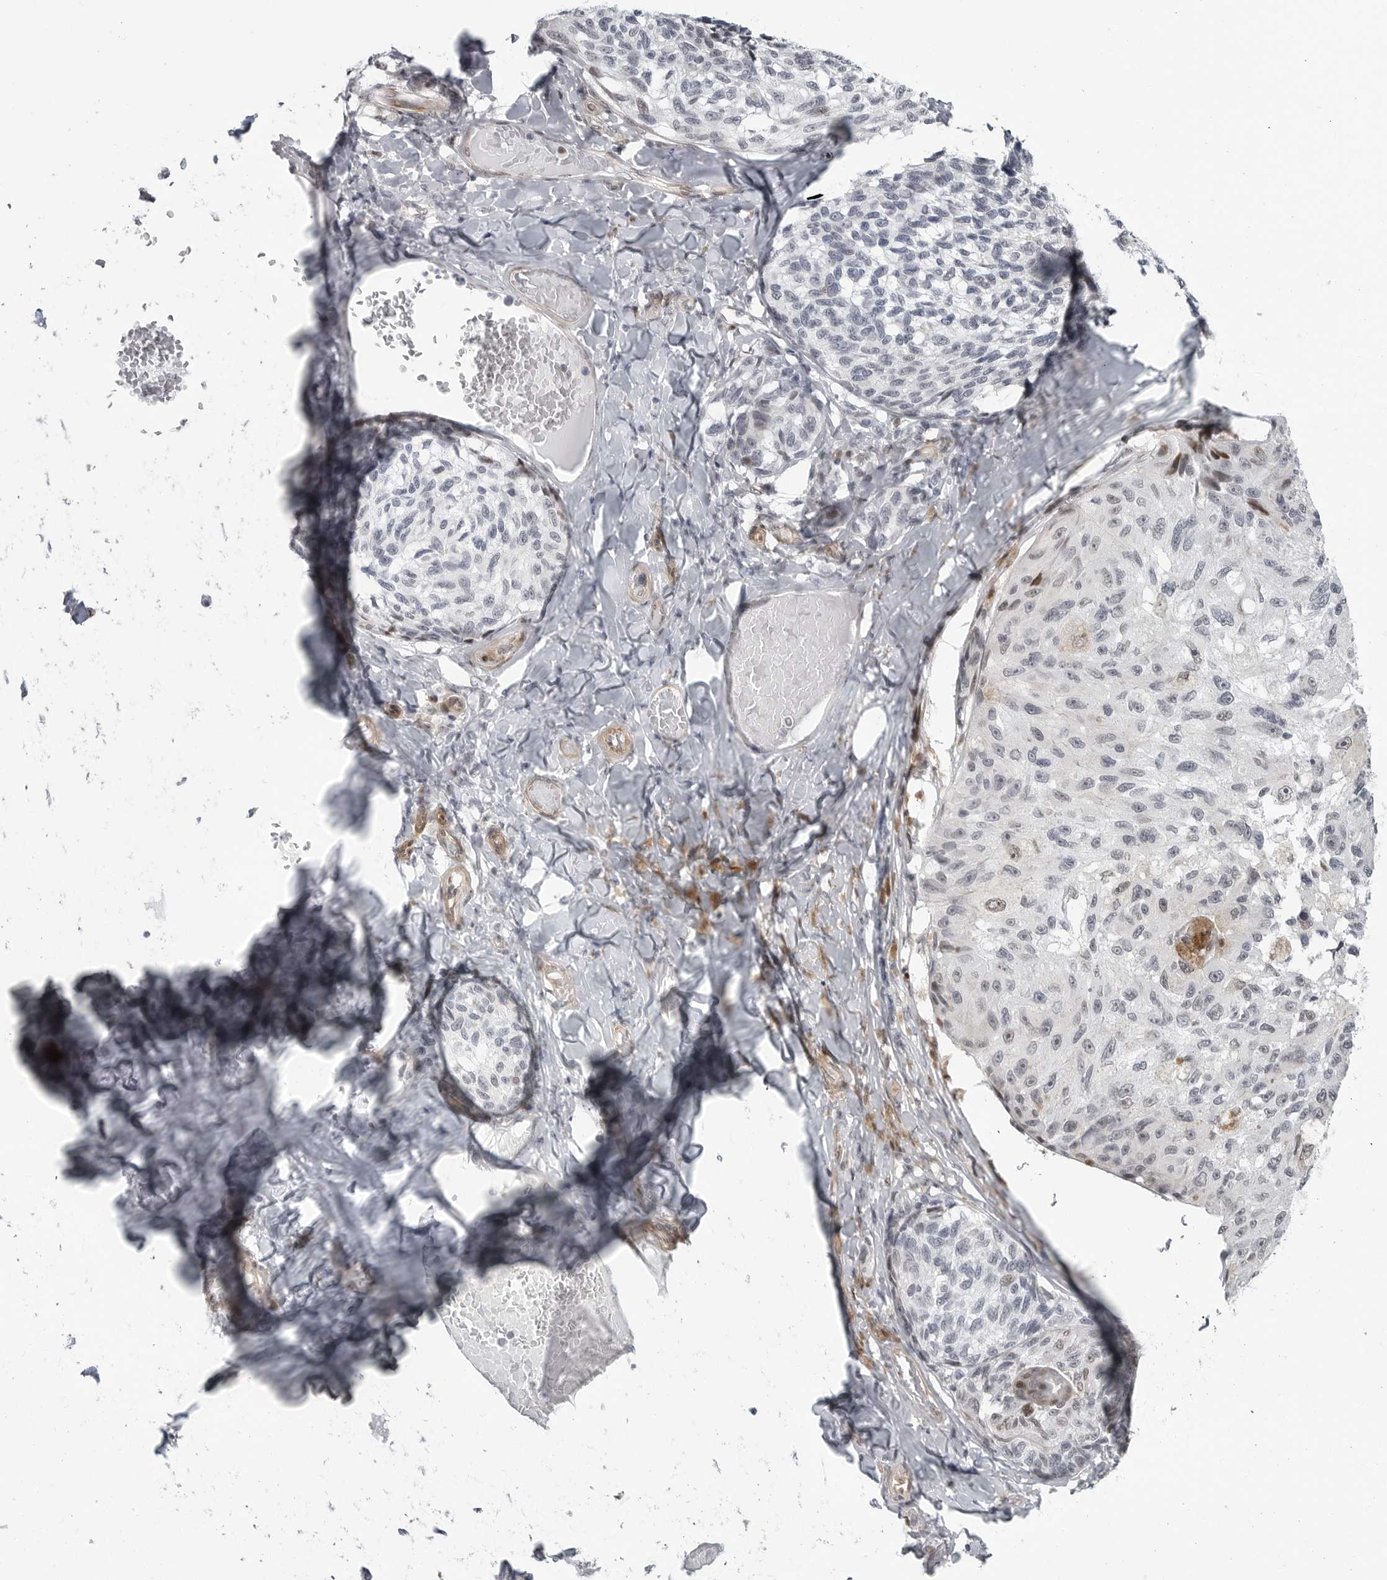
{"staining": {"intensity": "weak", "quantity": "<25%", "location": "nuclear"}, "tissue": "melanoma", "cell_type": "Tumor cells", "image_type": "cancer", "snomed": [{"axis": "morphology", "description": "Malignant melanoma, NOS"}, {"axis": "topography", "description": "Skin"}], "caption": "High magnification brightfield microscopy of malignant melanoma stained with DAB (3,3'-diaminobenzidine) (brown) and counterstained with hematoxylin (blue): tumor cells show no significant staining.", "gene": "FAM135B", "patient": {"sex": "female", "age": 73}}